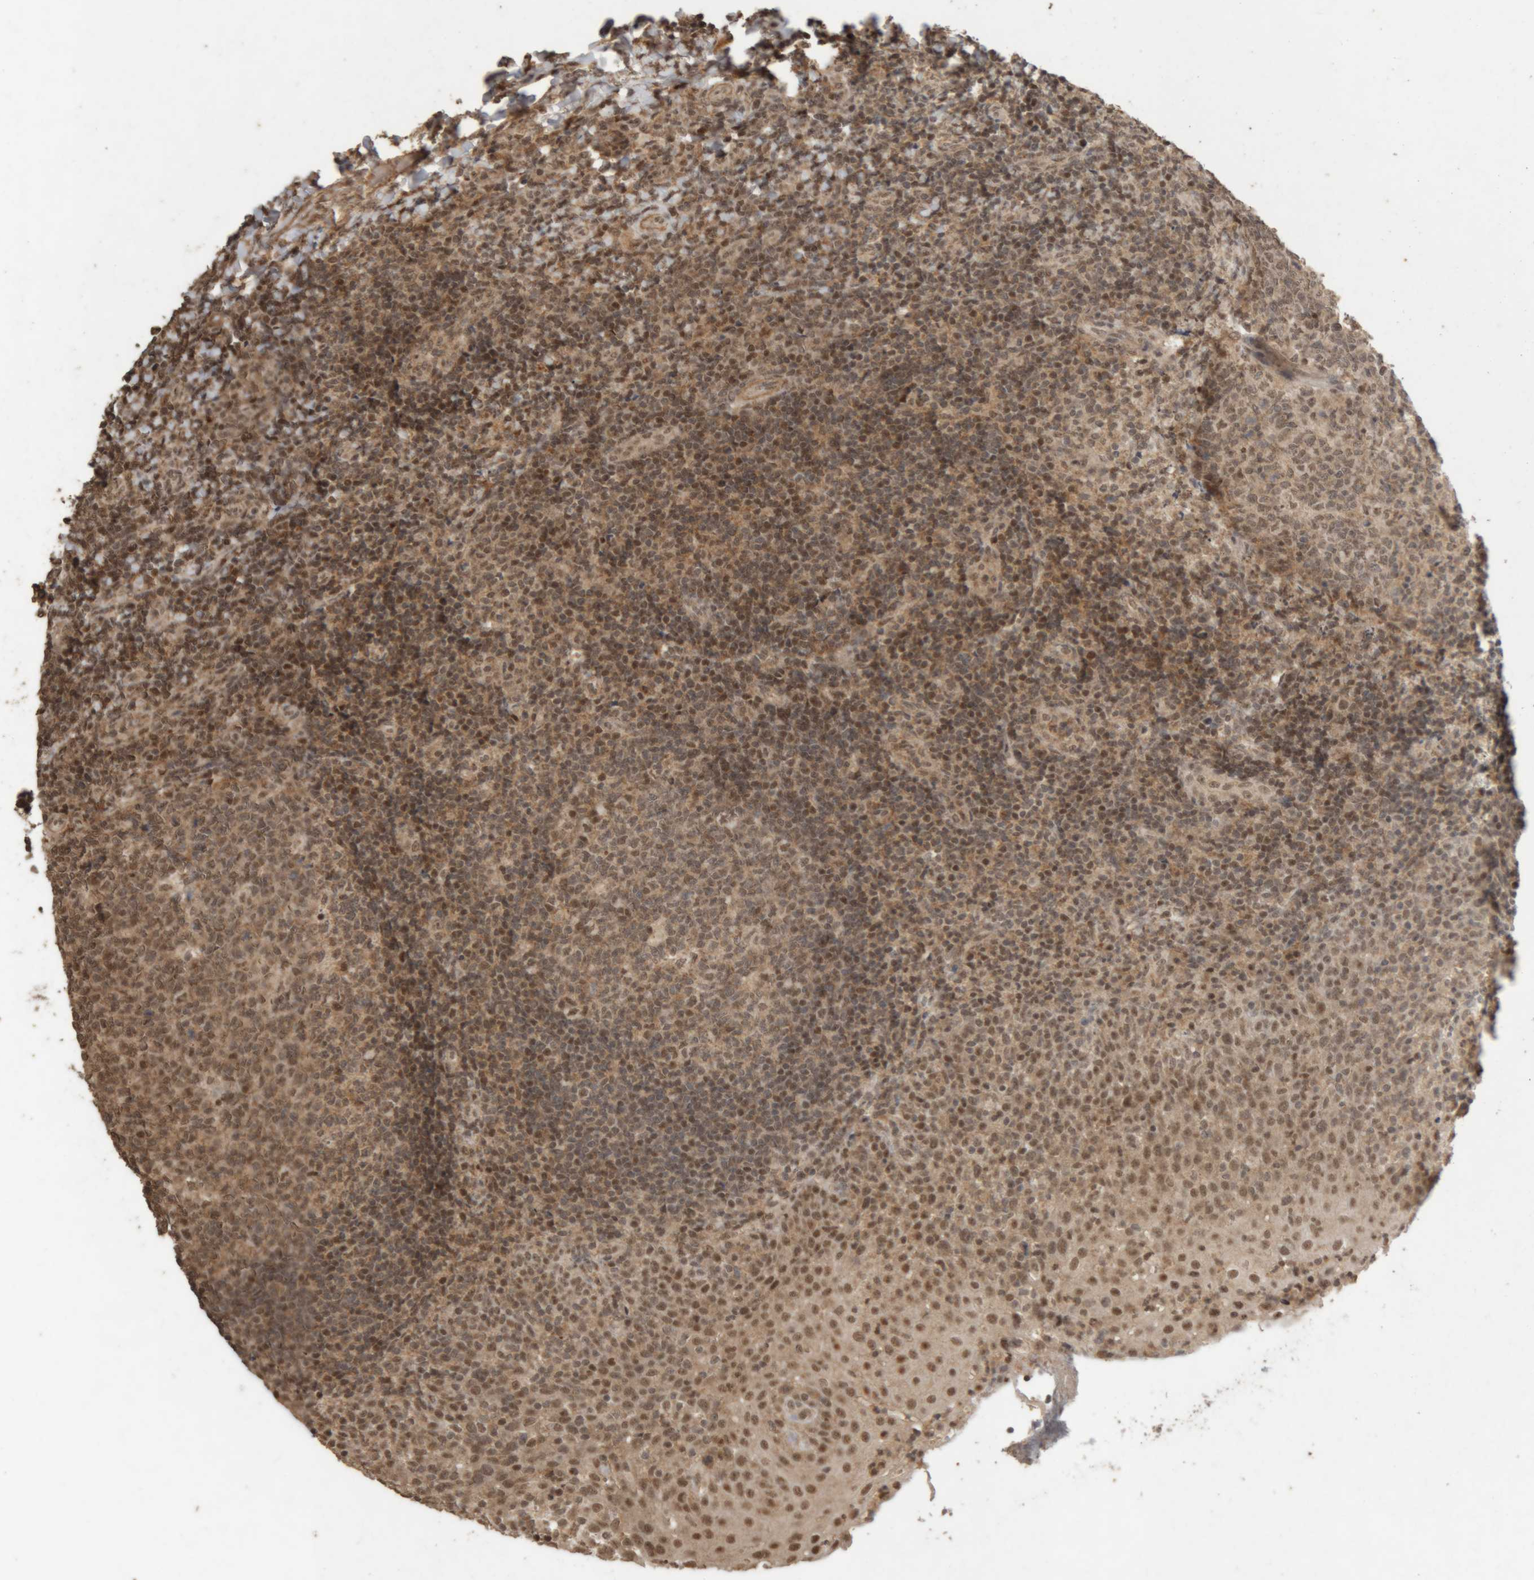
{"staining": {"intensity": "moderate", "quantity": ">75%", "location": "cytoplasmic/membranous,nuclear"}, "tissue": "tonsil", "cell_type": "Germinal center cells", "image_type": "normal", "snomed": [{"axis": "morphology", "description": "Normal tissue, NOS"}, {"axis": "topography", "description": "Tonsil"}], "caption": "Protein expression analysis of benign tonsil reveals moderate cytoplasmic/membranous,nuclear expression in about >75% of germinal center cells.", "gene": "KEAP1", "patient": {"sex": "female", "age": 19}}